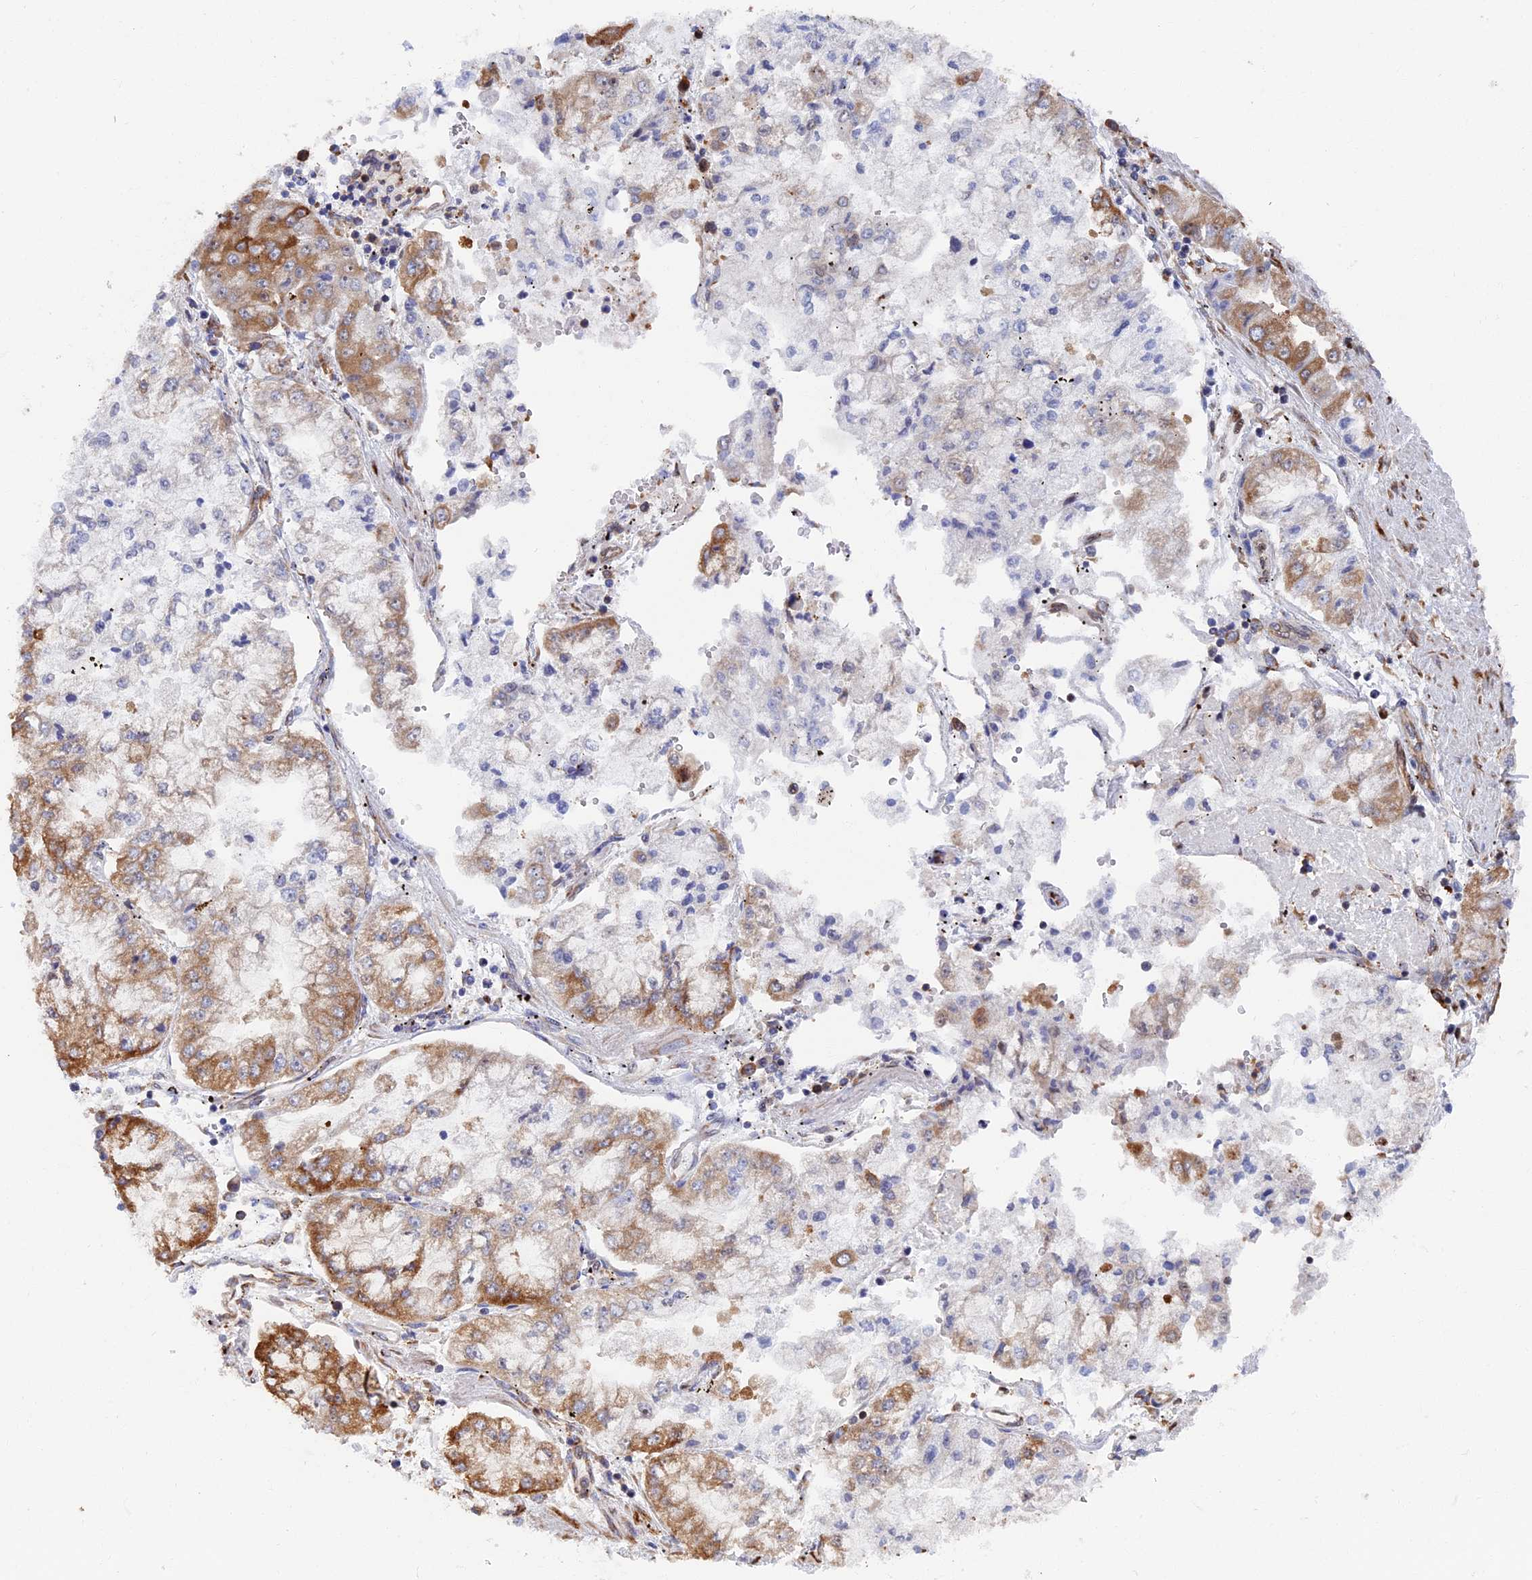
{"staining": {"intensity": "moderate", "quantity": "25%-75%", "location": "cytoplasmic/membranous"}, "tissue": "stomach cancer", "cell_type": "Tumor cells", "image_type": "cancer", "snomed": [{"axis": "morphology", "description": "Adenocarcinoma, NOS"}, {"axis": "topography", "description": "Stomach"}], "caption": "A brown stain labels moderate cytoplasmic/membranous expression of a protein in stomach cancer (adenocarcinoma) tumor cells. (Stains: DAB in brown, nuclei in blue, Microscopy: brightfield microscopy at high magnification).", "gene": "YBX1", "patient": {"sex": "male", "age": 76}}